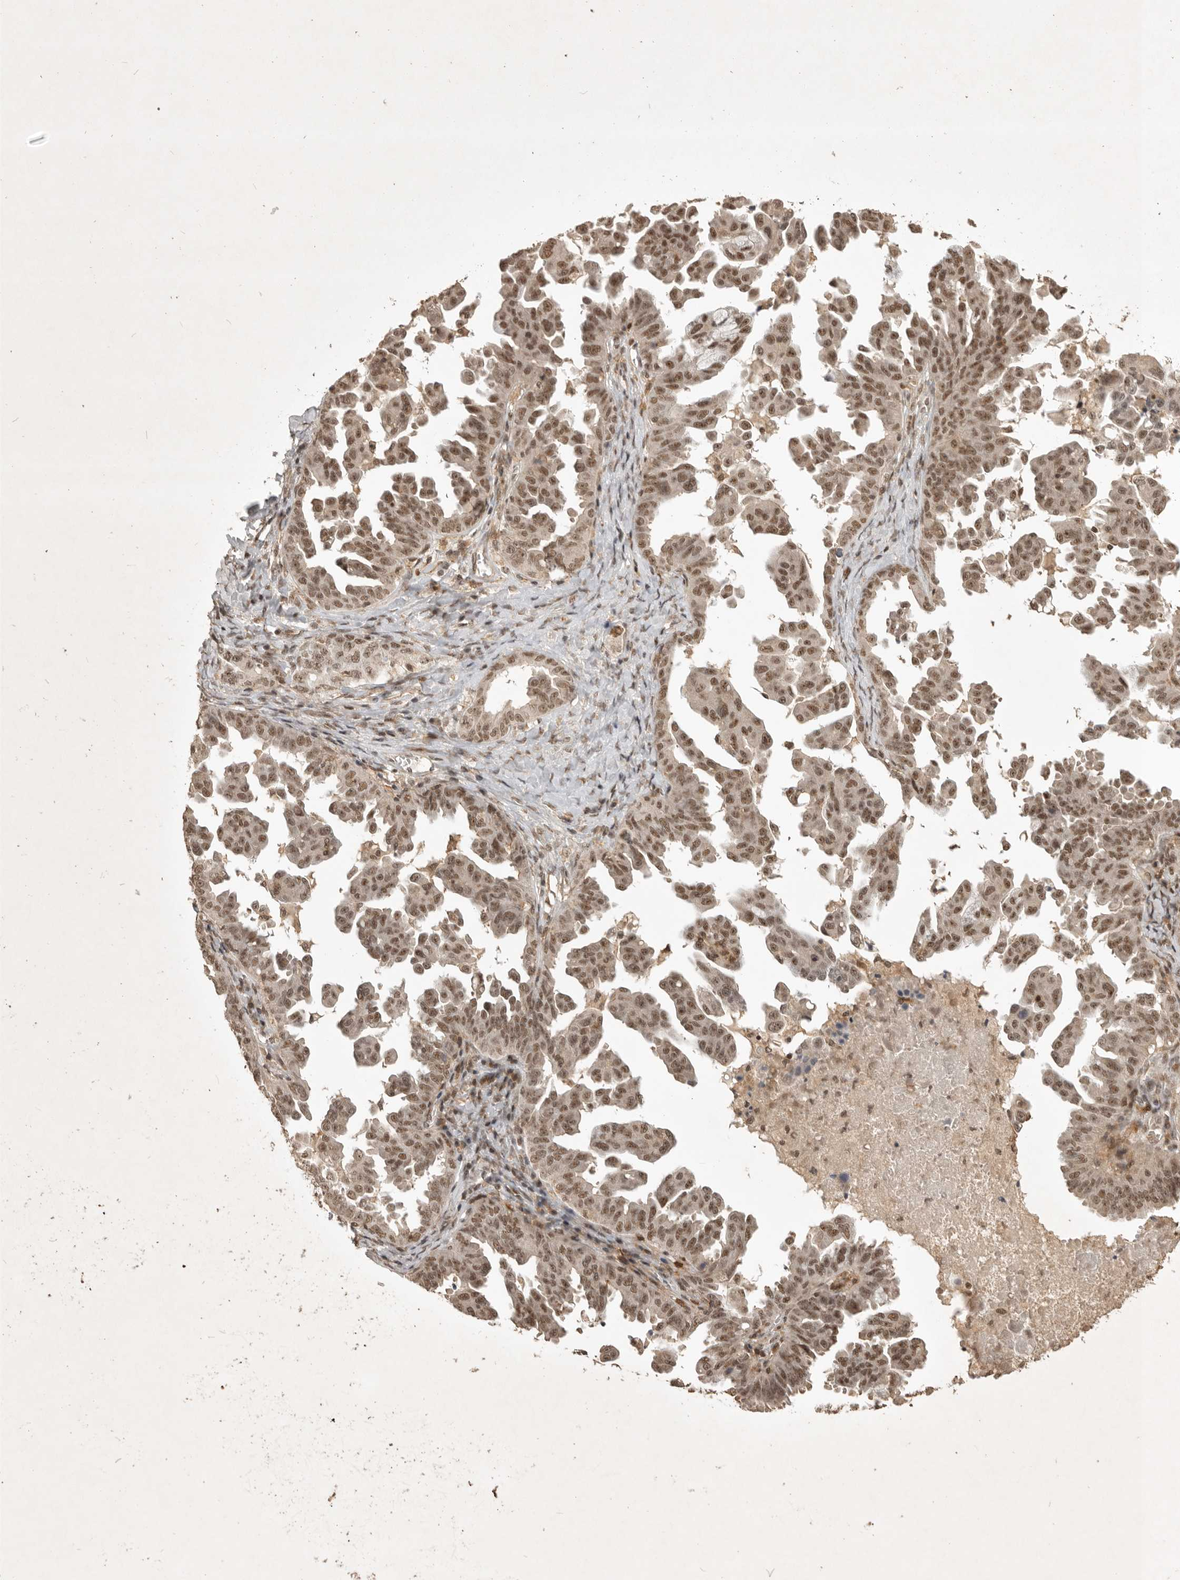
{"staining": {"intensity": "moderate", "quantity": ">75%", "location": "nuclear"}, "tissue": "ovarian cancer", "cell_type": "Tumor cells", "image_type": "cancer", "snomed": [{"axis": "morphology", "description": "Carcinoma, endometroid"}, {"axis": "topography", "description": "Ovary"}], "caption": "Approximately >75% of tumor cells in endometroid carcinoma (ovarian) demonstrate moderate nuclear protein staining as visualized by brown immunohistochemical staining.", "gene": "CBLL1", "patient": {"sex": "female", "age": 62}}